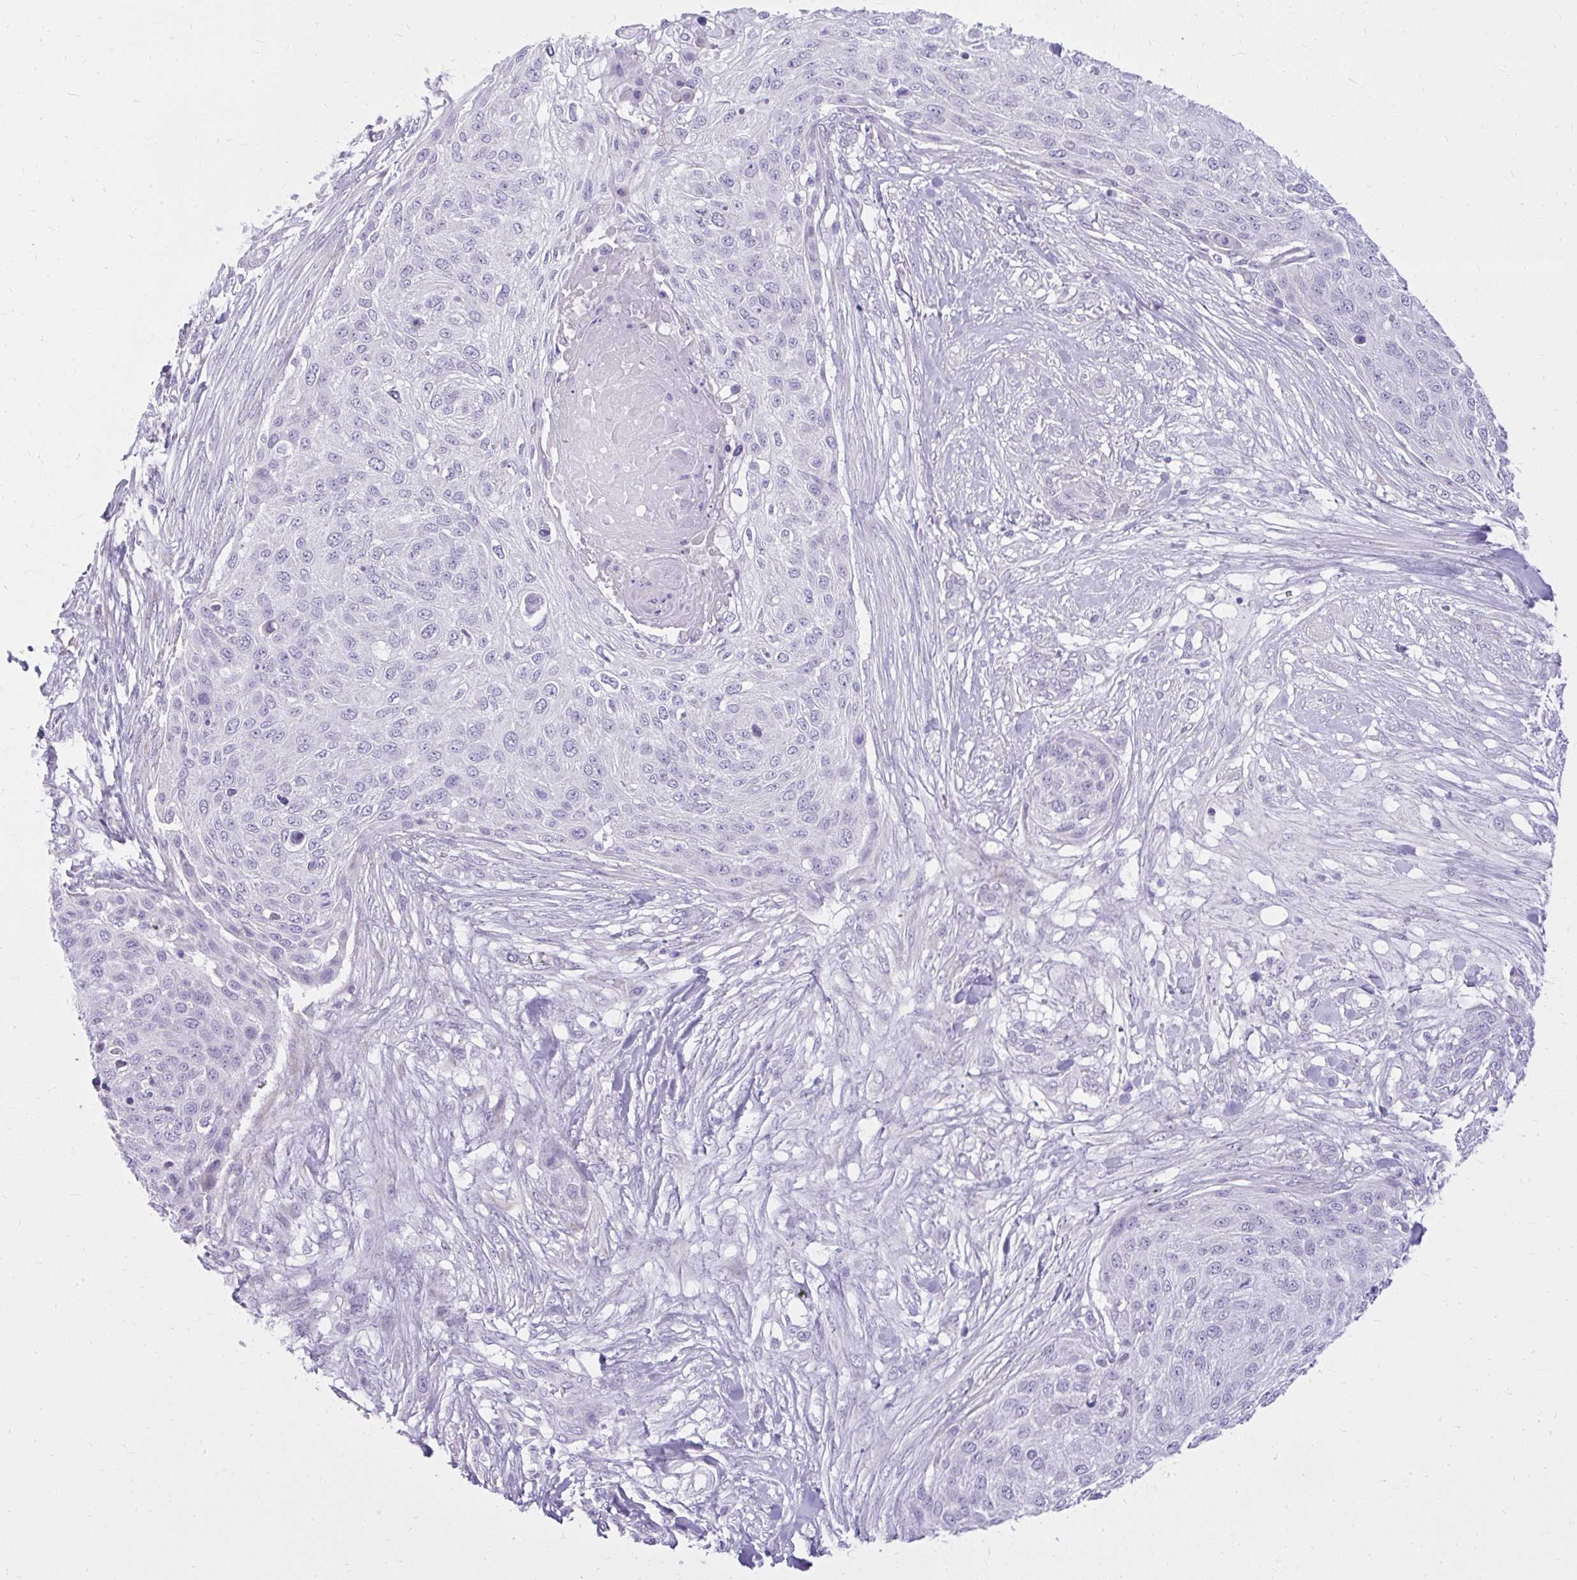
{"staining": {"intensity": "negative", "quantity": "none", "location": "none"}, "tissue": "skin cancer", "cell_type": "Tumor cells", "image_type": "cancer", "snomed": [{"axis": "morphology", "description": "Squamous cell carcinoma, NOS"}, {"axis": "topography", "description": "Skin"}], "caption": "There is no significant expression in tumor cells of squamous cell carcinoma (skin). (Brightfield microscopy of DAB immunohistochemistry at high magnification).", "gene": "PRAP1", "patient": {"sex": "female", "age": 87}}